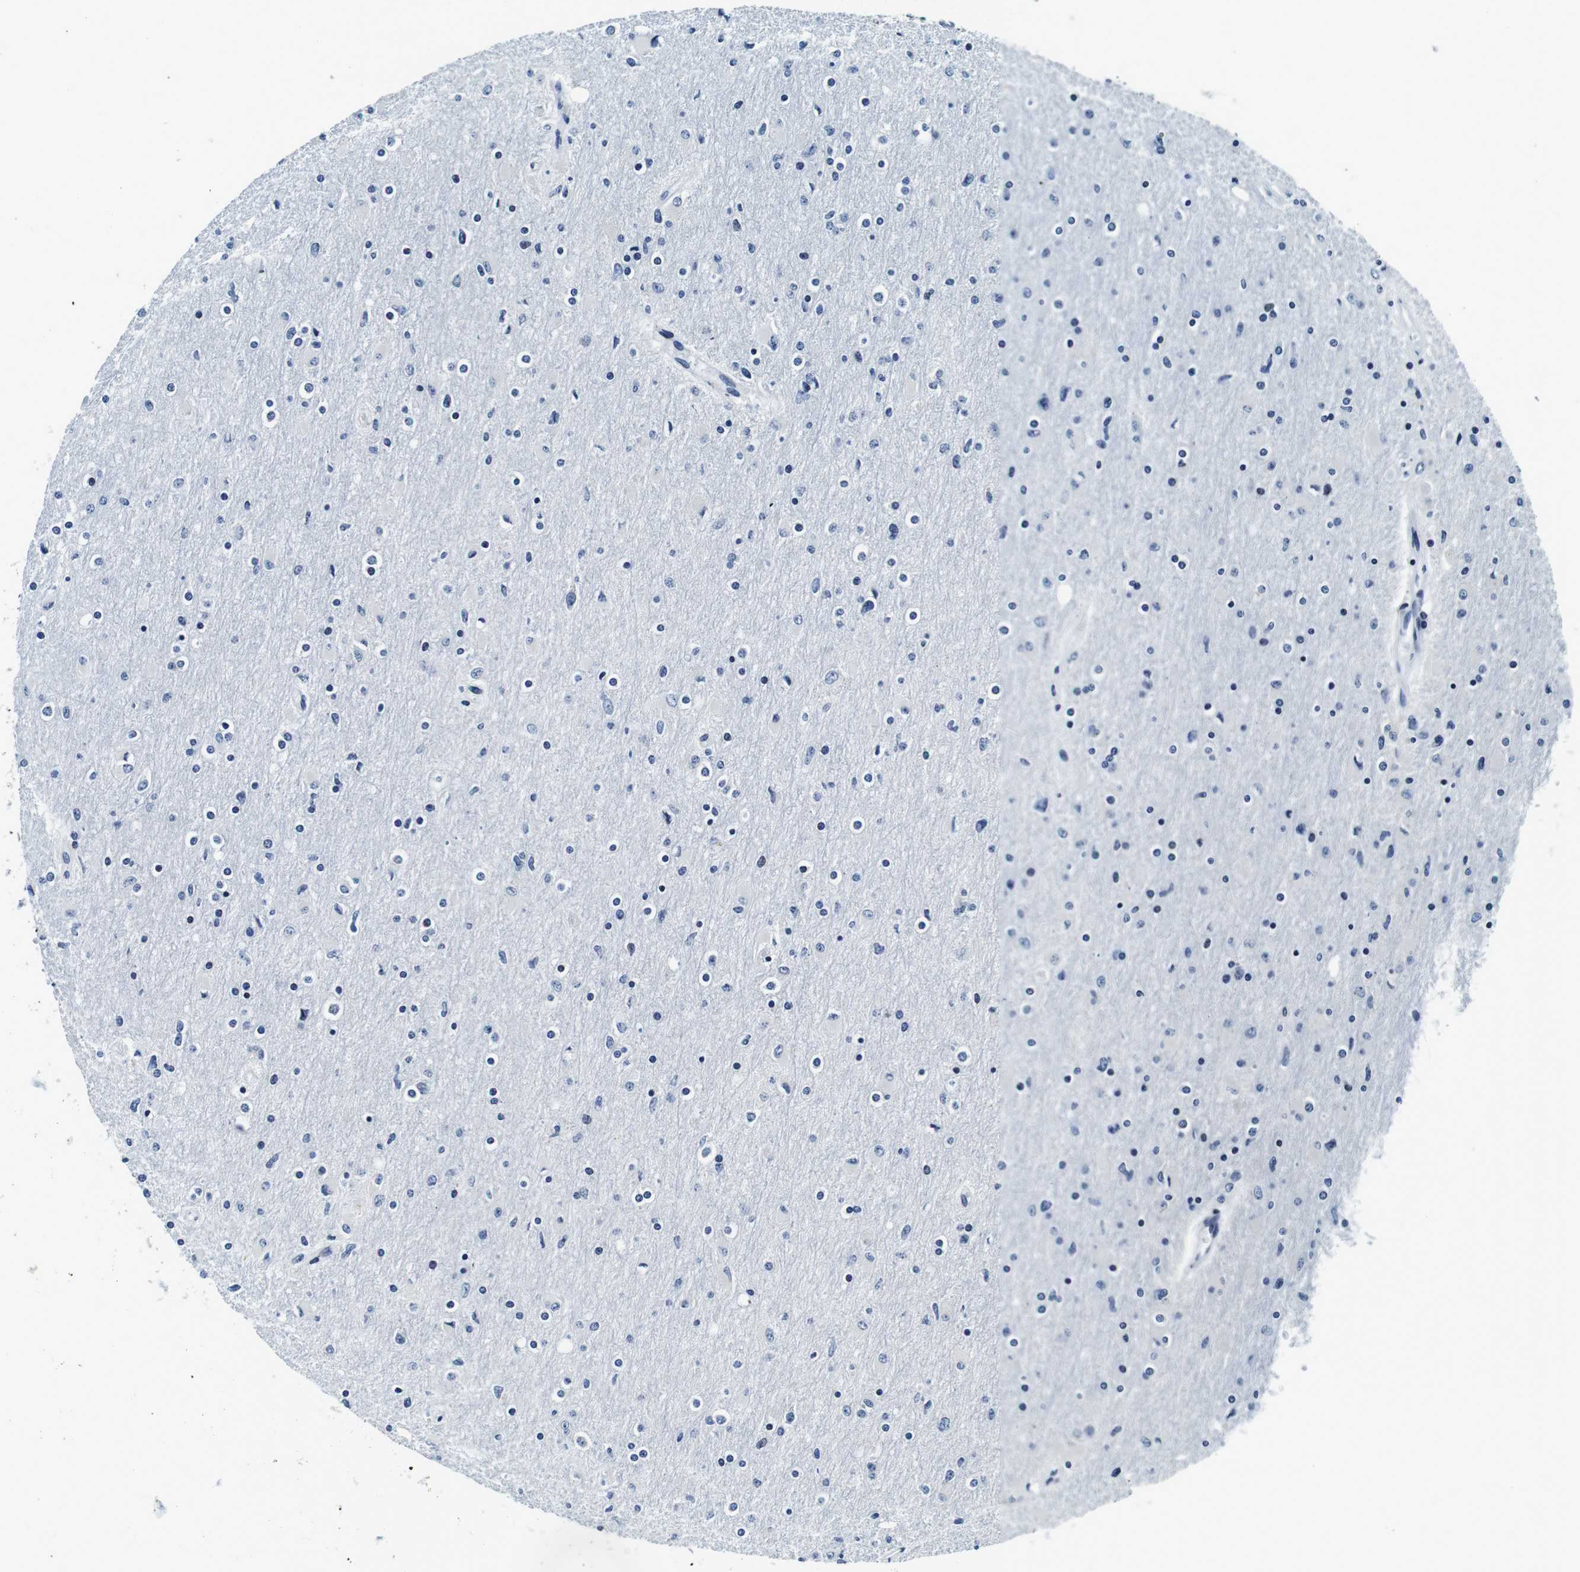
{"staining": {"intensity": "negative", "quantity": "none", "location": "none"}, "tissue": "glioma", "cell_type": "Tumor cells", "image_type": "cancer", "snomed": [{"axis": "morphology", "description": "Glioma, malignant, High grade"}, {"axis": "topography", "description": "Cerebral cortex"}], "caption": "Human malignant high-grade glioma stained for a protein using immunohistochemistry demonstrates no expression in tumor cells.", "gene": "FAR2", "patient": {"sex": "female", "age": 36}}